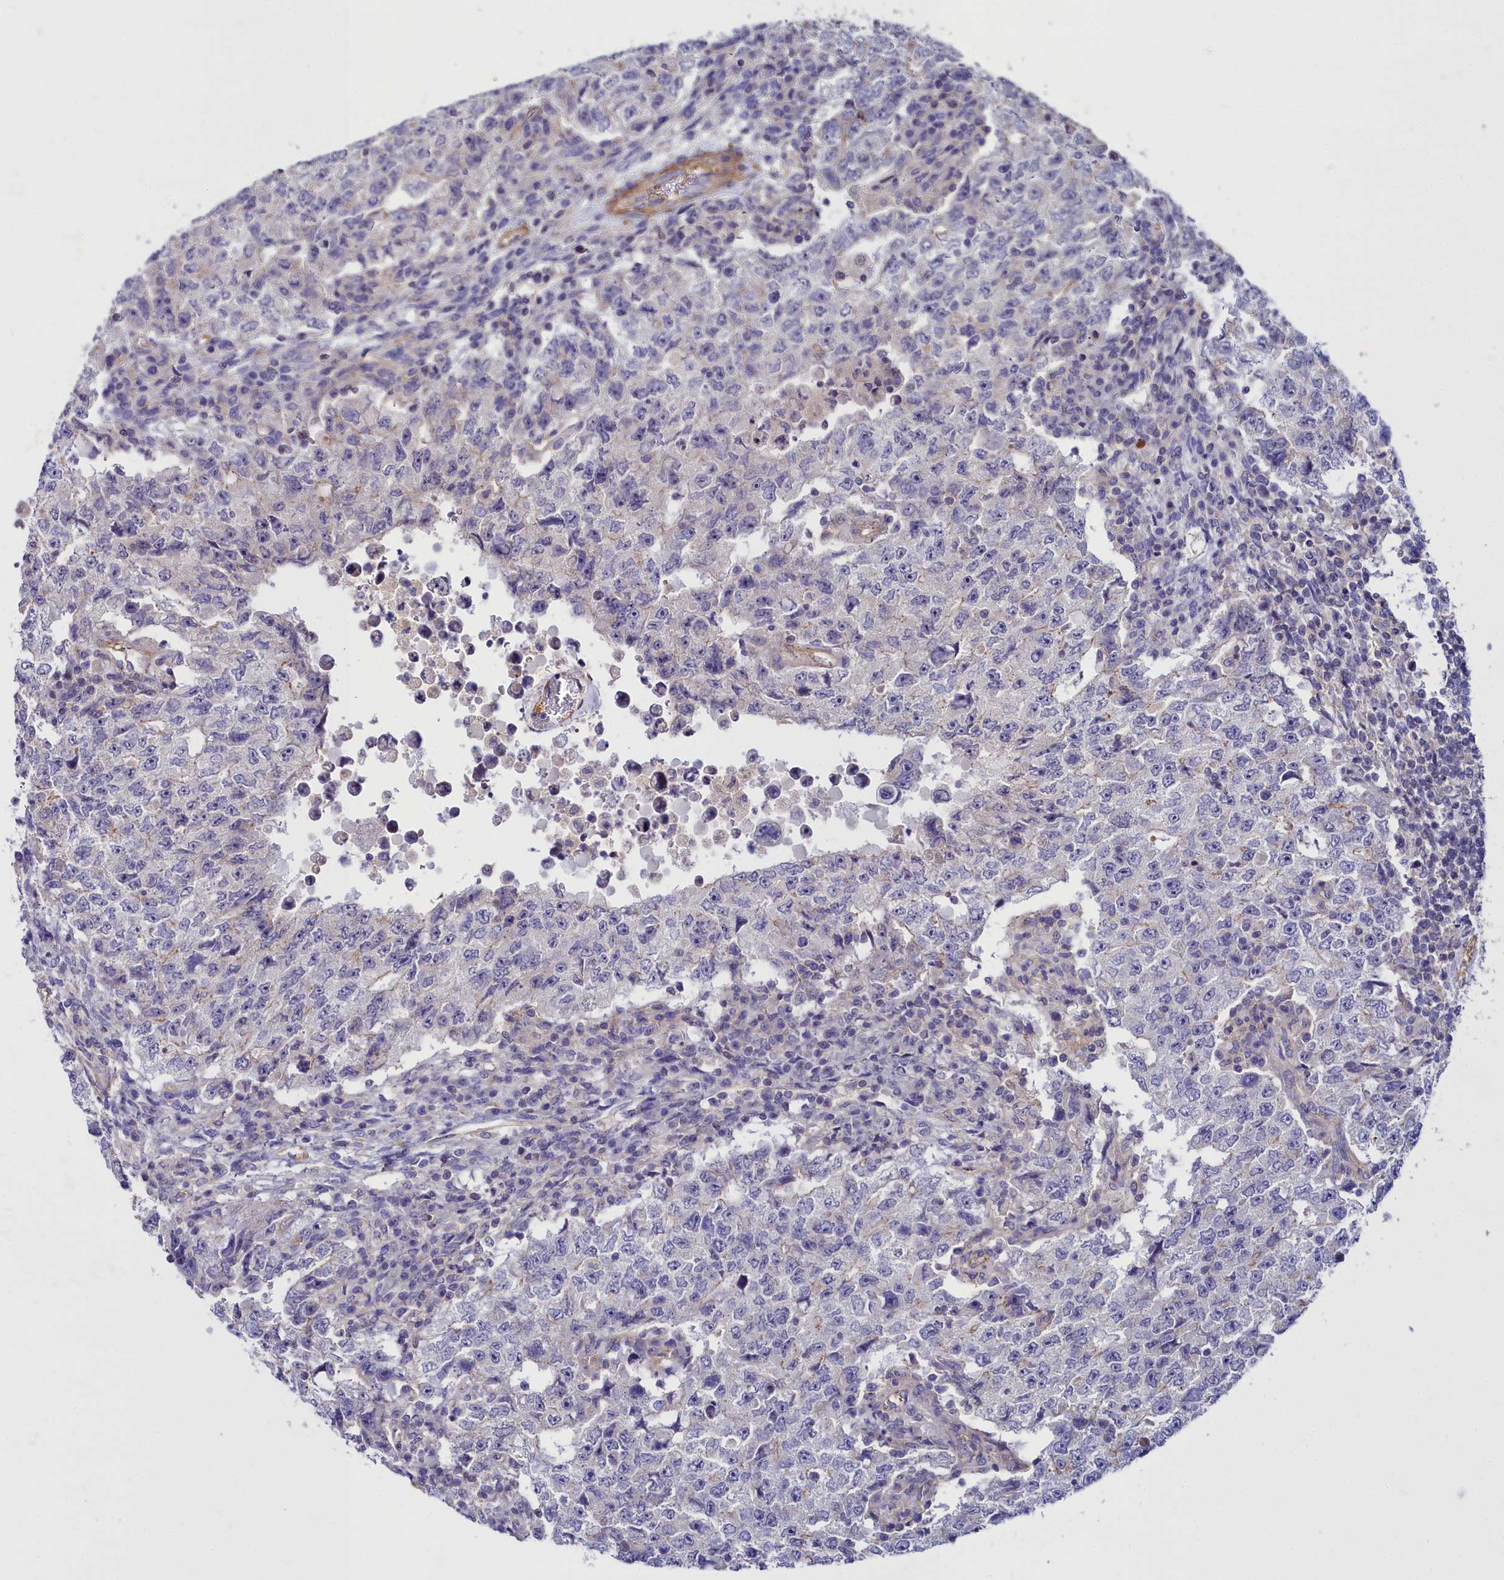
{"staining": {"intensity": "negative", "quantity": "none", "location": "none"}, "tissue": "testis cancer", "cell_type": "Tumor cells", "image_type": "cancer", "snomed": [{"axis": "morphology", "description": "Carcinoma, Embryonal, NOS"}, {"axis": "topography", "description": "Testis"}], "caption": "A high-resolution photomicrograph shows immunohistochemistry staining of testis cancer (embryonal carcinoma), which reveals no significant positivity in tumor cells.", "gene": "FADS3", "patient": {"sex": "male", "age": 26}}